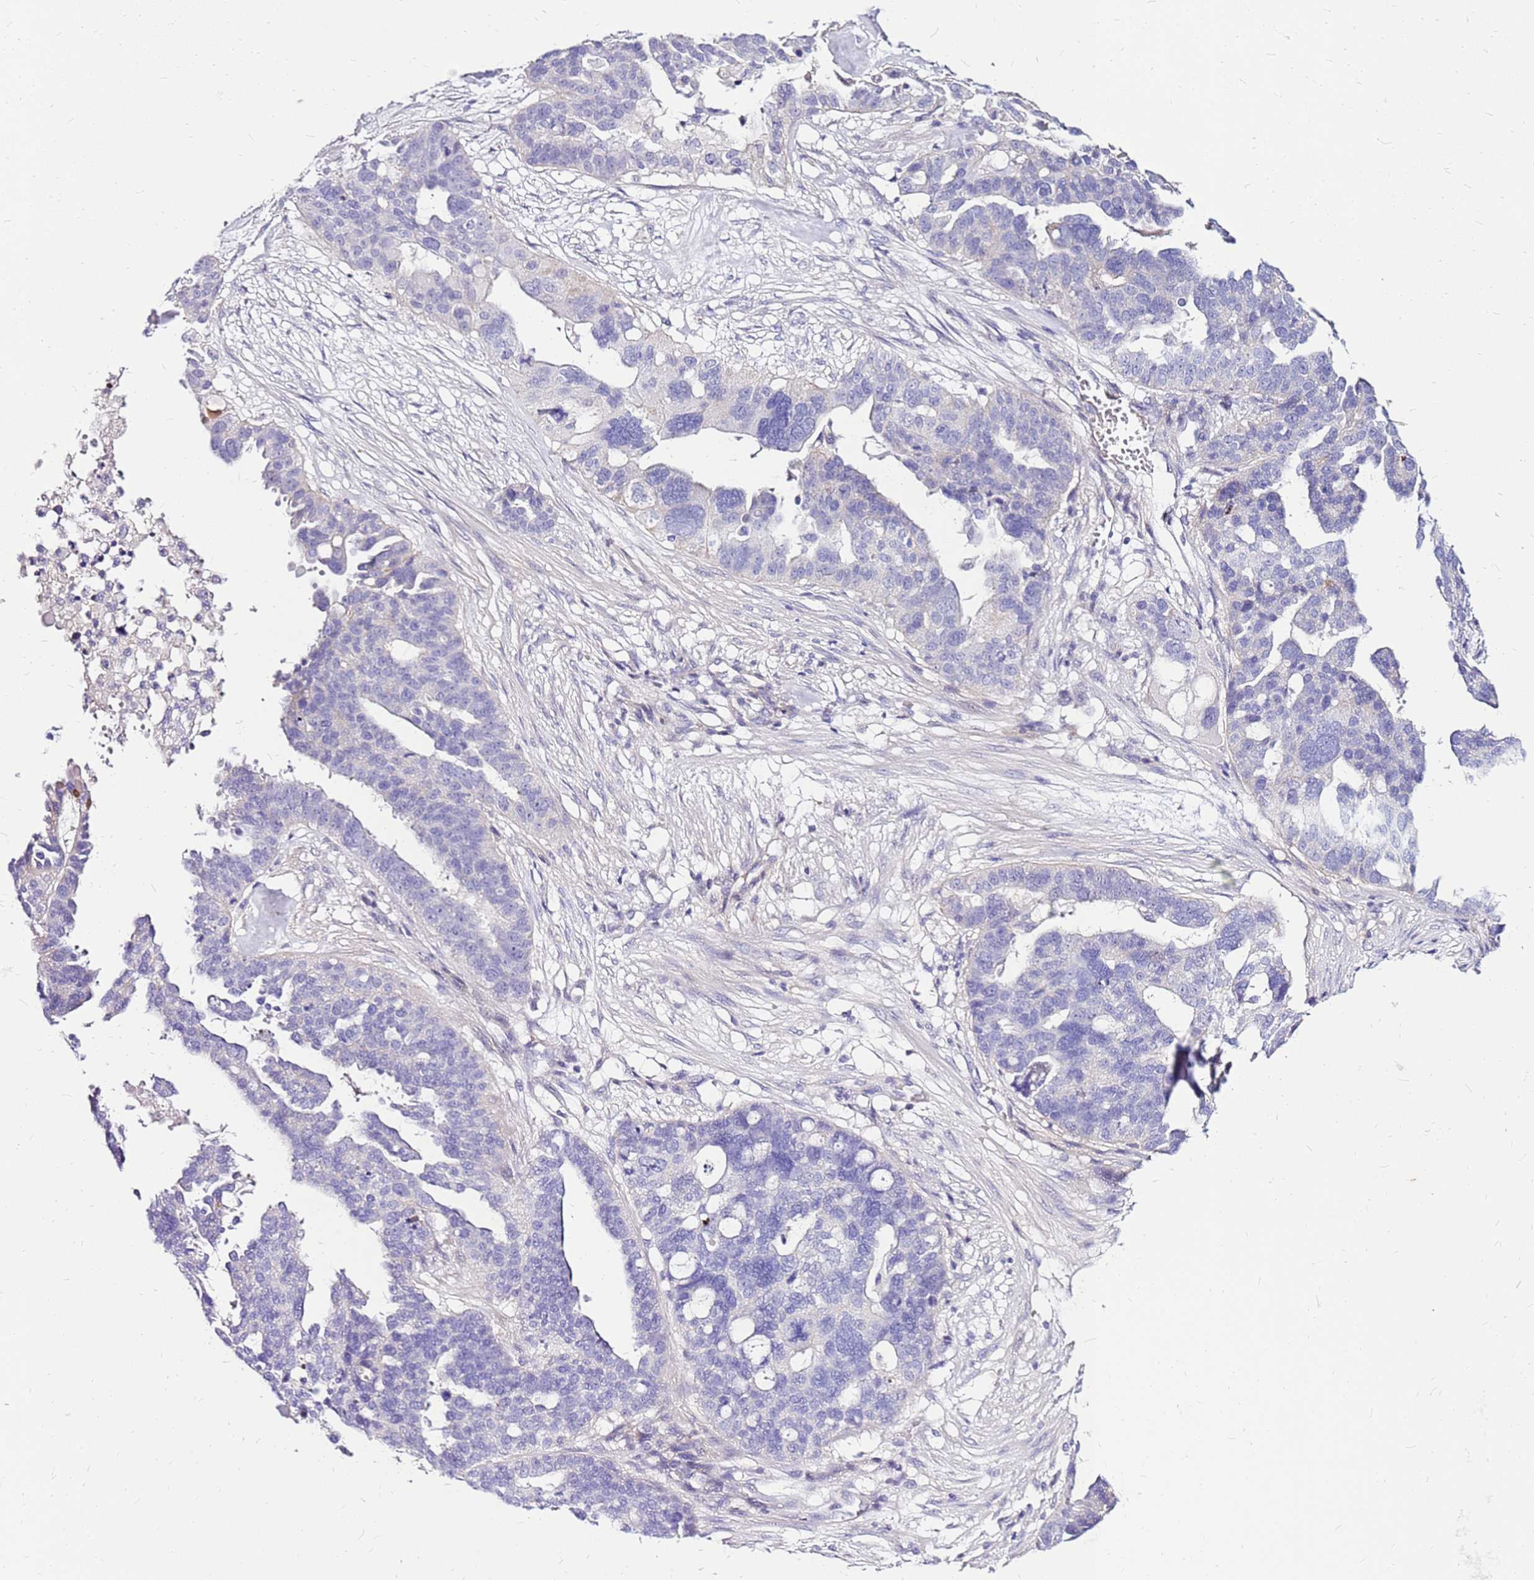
{"staining": {"intensity": "negative", "quantity": "none", "location": "none"}, "tissue": "ovarian cancer", "cell_type": "Tumor cells", "image_type": "cancer", "snomed": [{"axis": "morphology", "description": "Cystadenocarcinoma, serous, NOS"}, {"axis": "topography", "description": "Ovary"}], "caption": "Human serous cystadenocarcinoma (ovarian) stained for a protein using IHC displays no positivity in tumor cells.", "gene": "DCDC2B", "patient": {"sex": "female", "age": 59}}